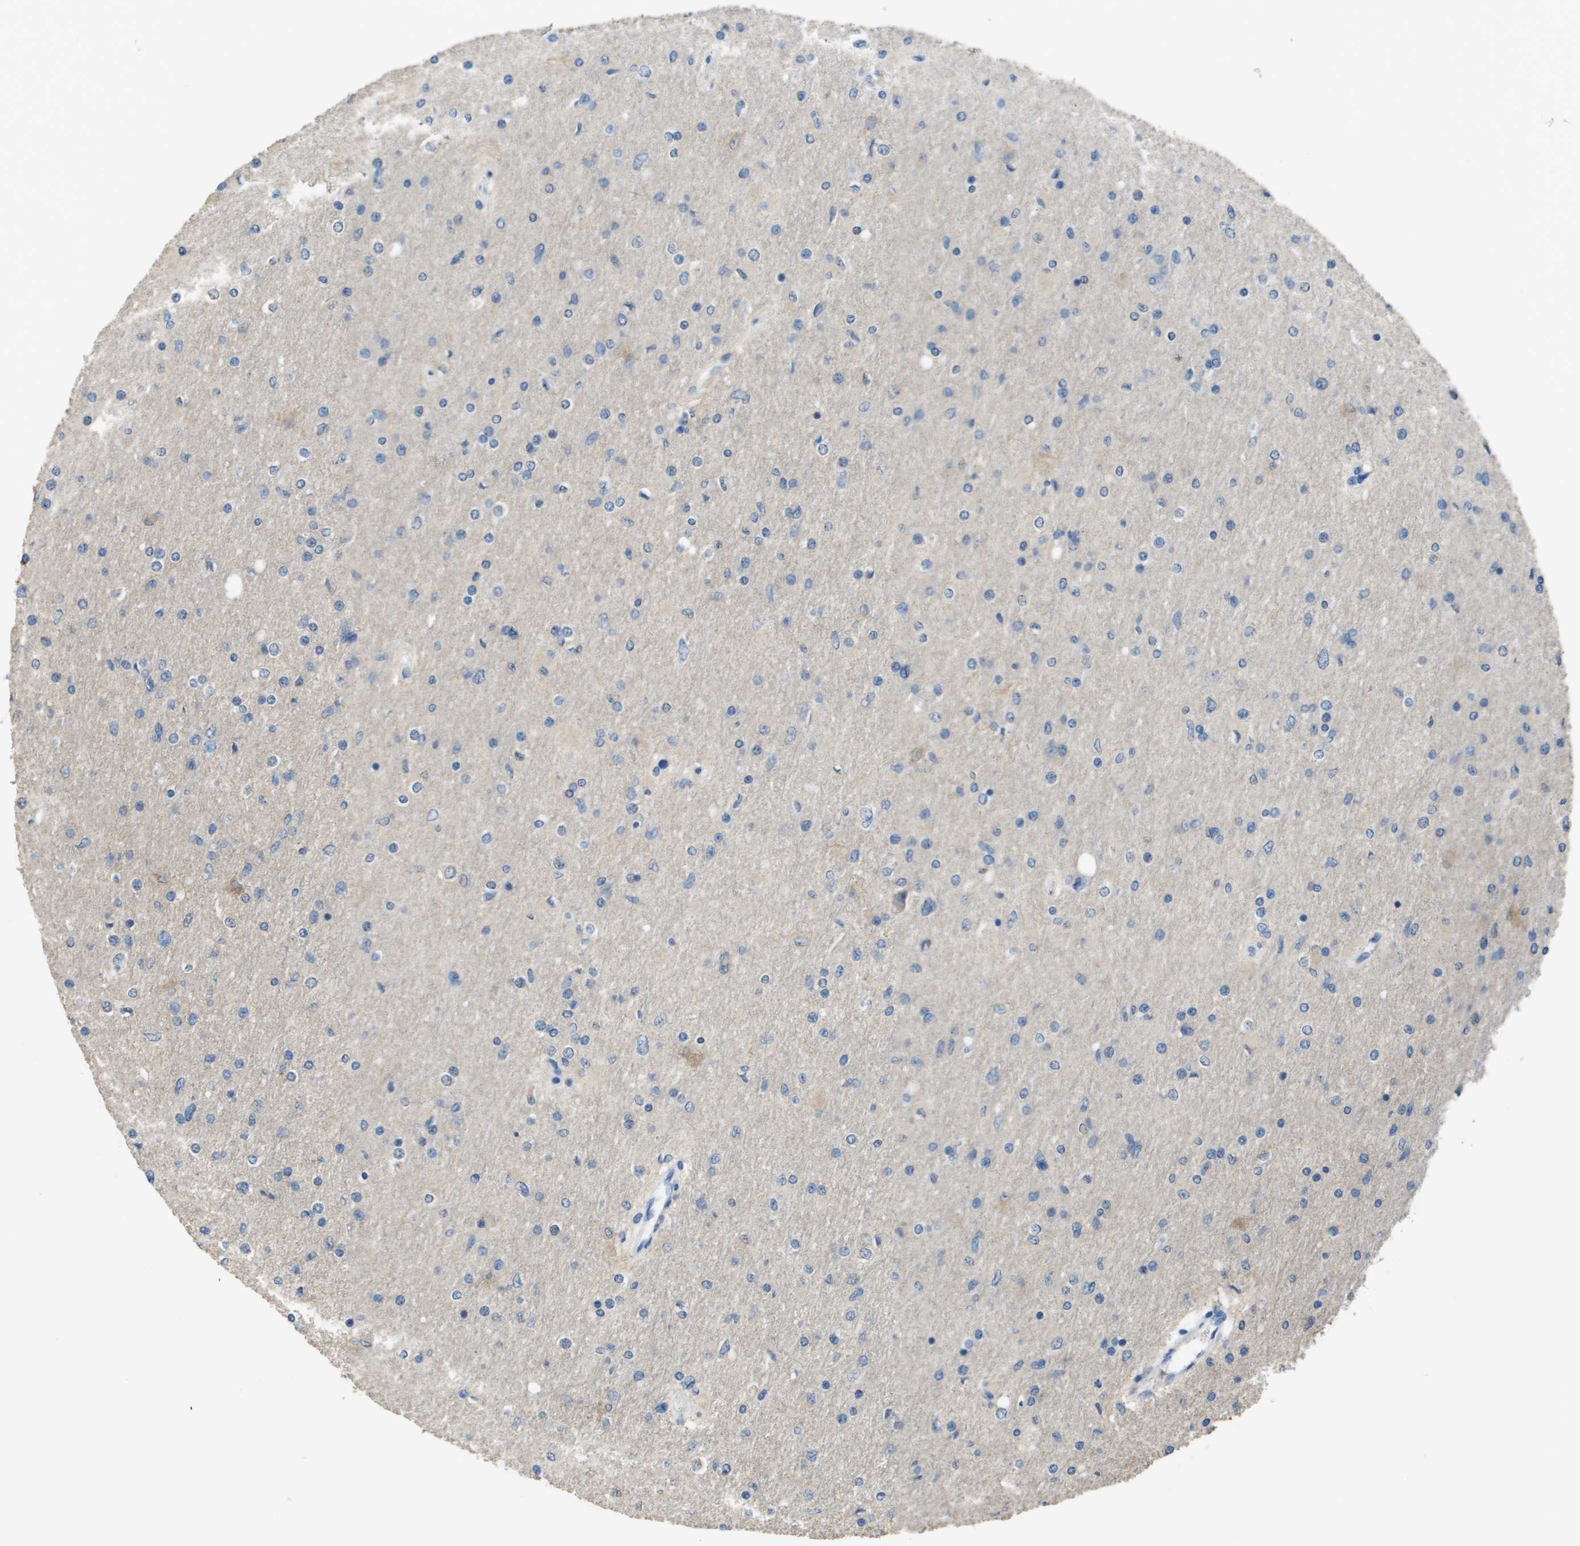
{"staining": {"intensity": "weak", "quantity": "<25%", "location": "cytoplasmic/membranous"}, "tissue": "glioma", "cell_type": "Tumor cells", "image_type": "cancer", "snomed": [{"axis": "morphology", "description": "Glioma, malignant, High grade"}, {"axis": "topography", "description": "Cerebral cortex"}], "caption": "This micrograph is of malignant glioma (high-grade) stained with IHC to label a protein in brown with the nuclei are counter-stained blue. There is no staining in tumor cells. (Stains: DAB (3,3'-diaminobenzidine) immunohistochemistry with hematoxylin counter stain, Microscopy: brightfield microscopy at high magnification).", "gene": "FABP5", "patient": {"sex": "female", "age": 36}}